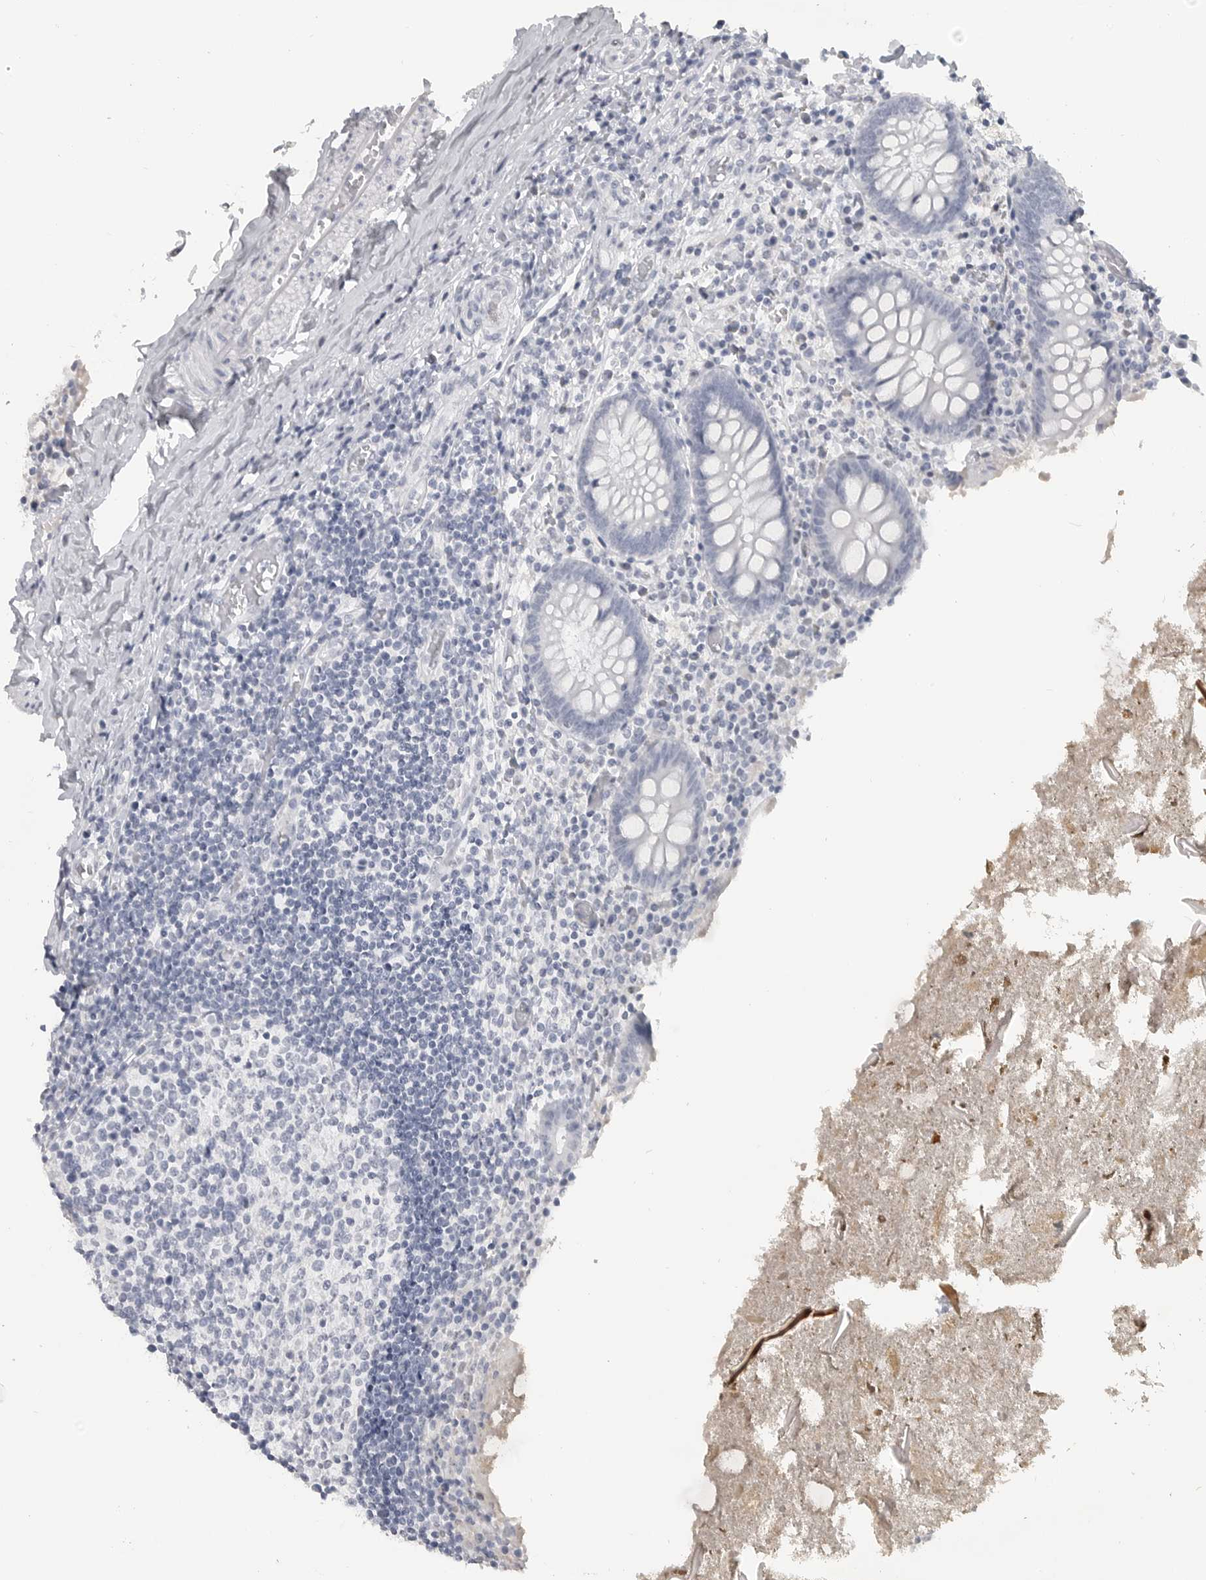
{"staining": {"intensity": "negative", "quantity": "none", "location": "none"}, "tissue": "appendix", "cell_type": "Glandular cells", "image_type": "normal", "snomed": [{"axis": "morphology", "description": "Normal tissue, NOS"}, {"axis": "topography", "description": "Appendix"}], "caption": "IHC photomicrograph of benign appendix: human appendix stained with DAB (3,3'-diaminobenzidine) reveals no significant protein expression in glandular cells. Brightfield microscopy of immunohistochemistry stained with DAB (3,3'-diaminobenzidine) (brown) and hematoxylin (blue), captured at high magnification.", "gene": "LY6D", "patient": {"sex": "female", "age": 17}}